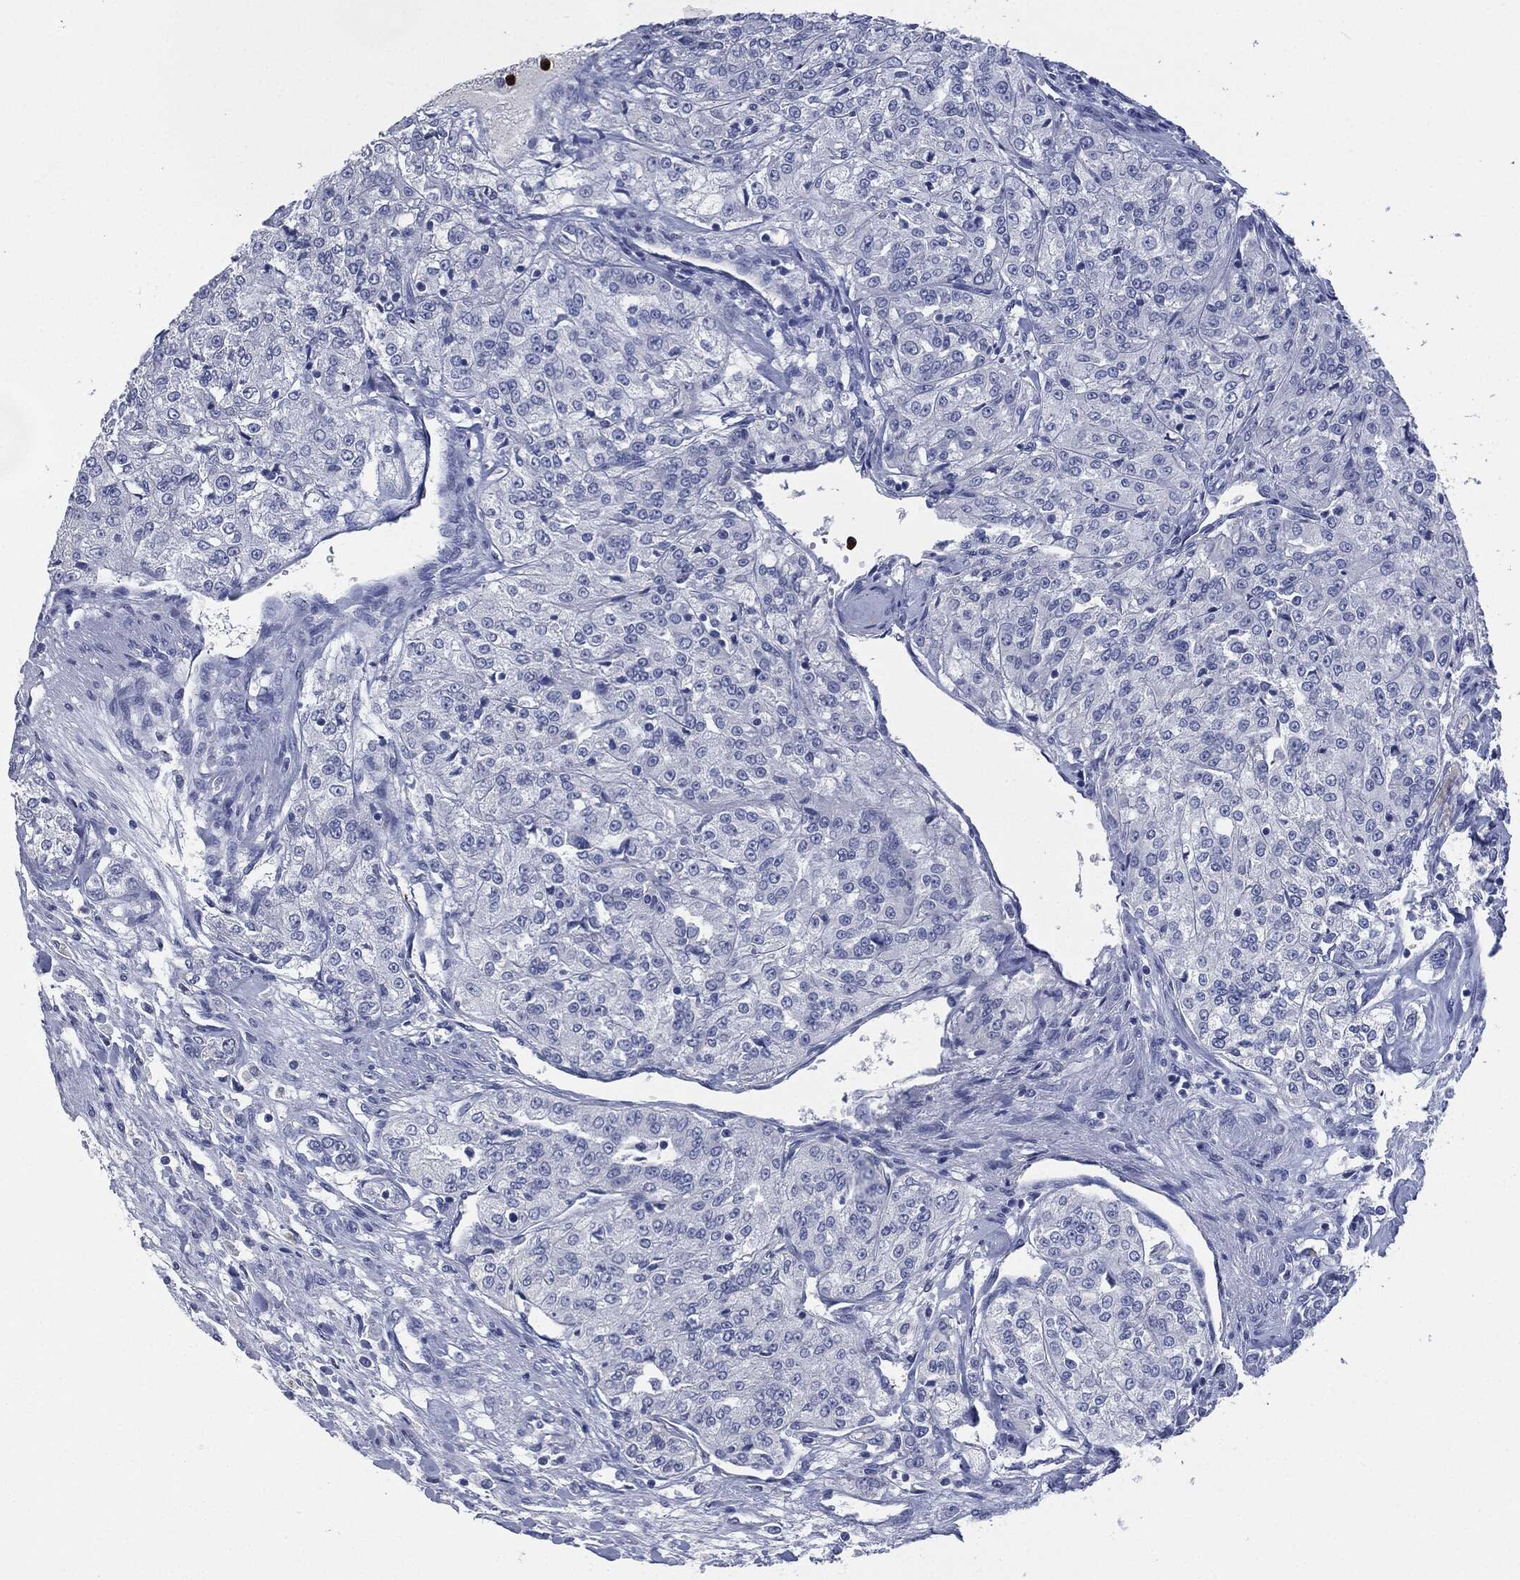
{"staining": {"intensity": "negative", "quantity": "none", "location": "none"}, "tissue": "renal cancer", "cell_type": "Tumor cells", "image_type": "cancer", "snomed": [{"axis": "morphology", "description": "Adenocarcinoma, NOS"}, {"axis": "topography", "description": "Kidney"}], "caption": "Renal adenocarcinoma was stained to show a protein in brown. There is no significant staining in tumor cells. (DAB immunohistochemistry, high magnification).", "gene": "CEACAM8", "patient": {"sex": "female", "age": 63}}